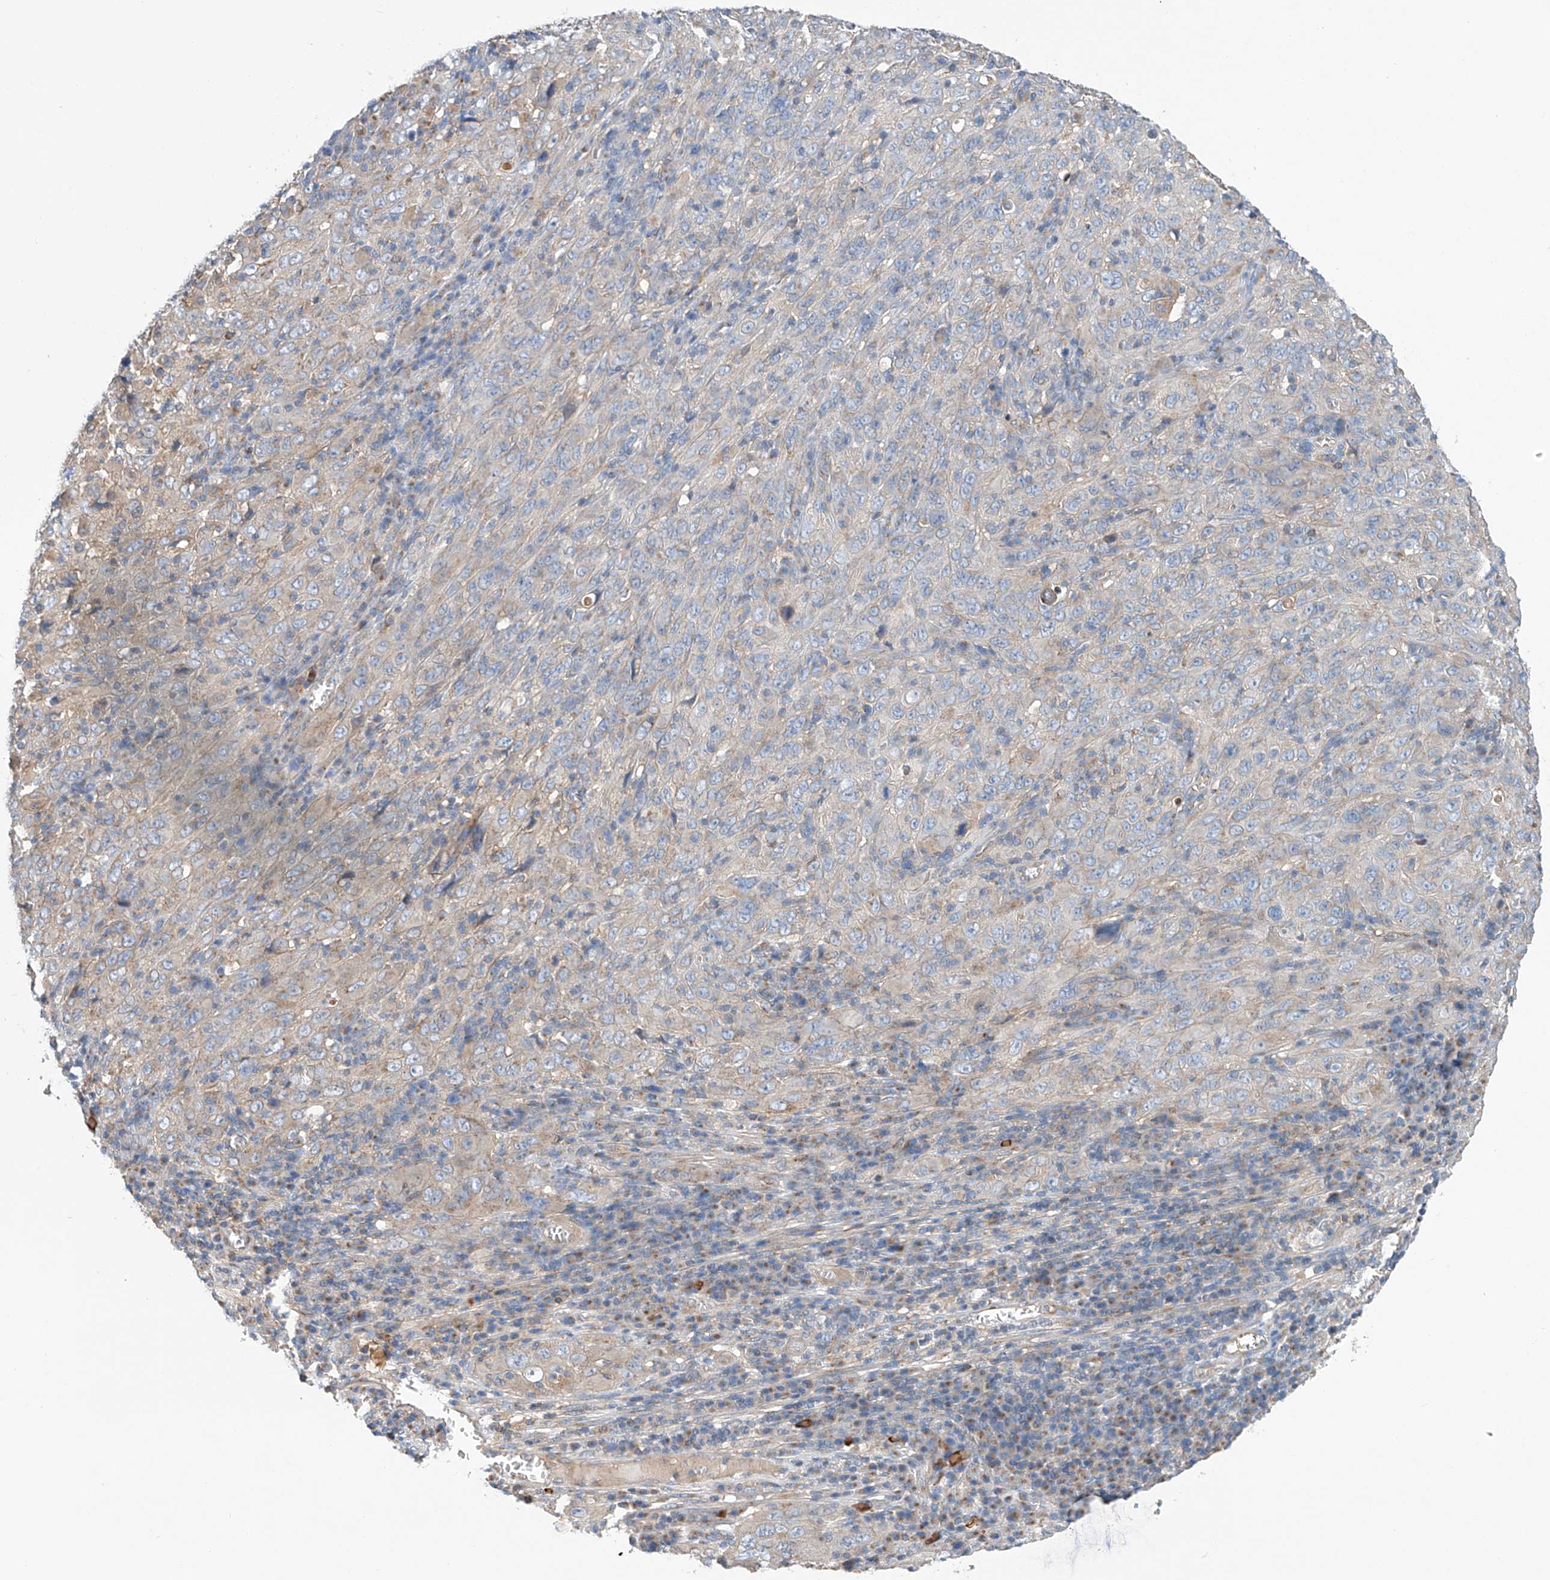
{"staining": {"intensity": "weak", "quantity": "<25%", "location": "cytoplasmic/membranous"}, "tissue": "cervical cancer", "cell_type": "Tumor cells", "image_type": "cancer", "snomed": [{"axis": "morphology", "description": "Squamous cell carcinoma, NOS"}, {"axis": "topography", "description": "Cervix"}], "caption": "Cervical squamous cell carcinoma was stained to show a protein in brown. There is no significant staining in tumor cells. Brightfield microscopy of IHC stained with DAB (3,3'-diaminobenzidine) (brown) and hematoxylin (blue), captured at high magnification.", "gene": "SLC22A7", "patient": {"sex": "female", "age": 46}}